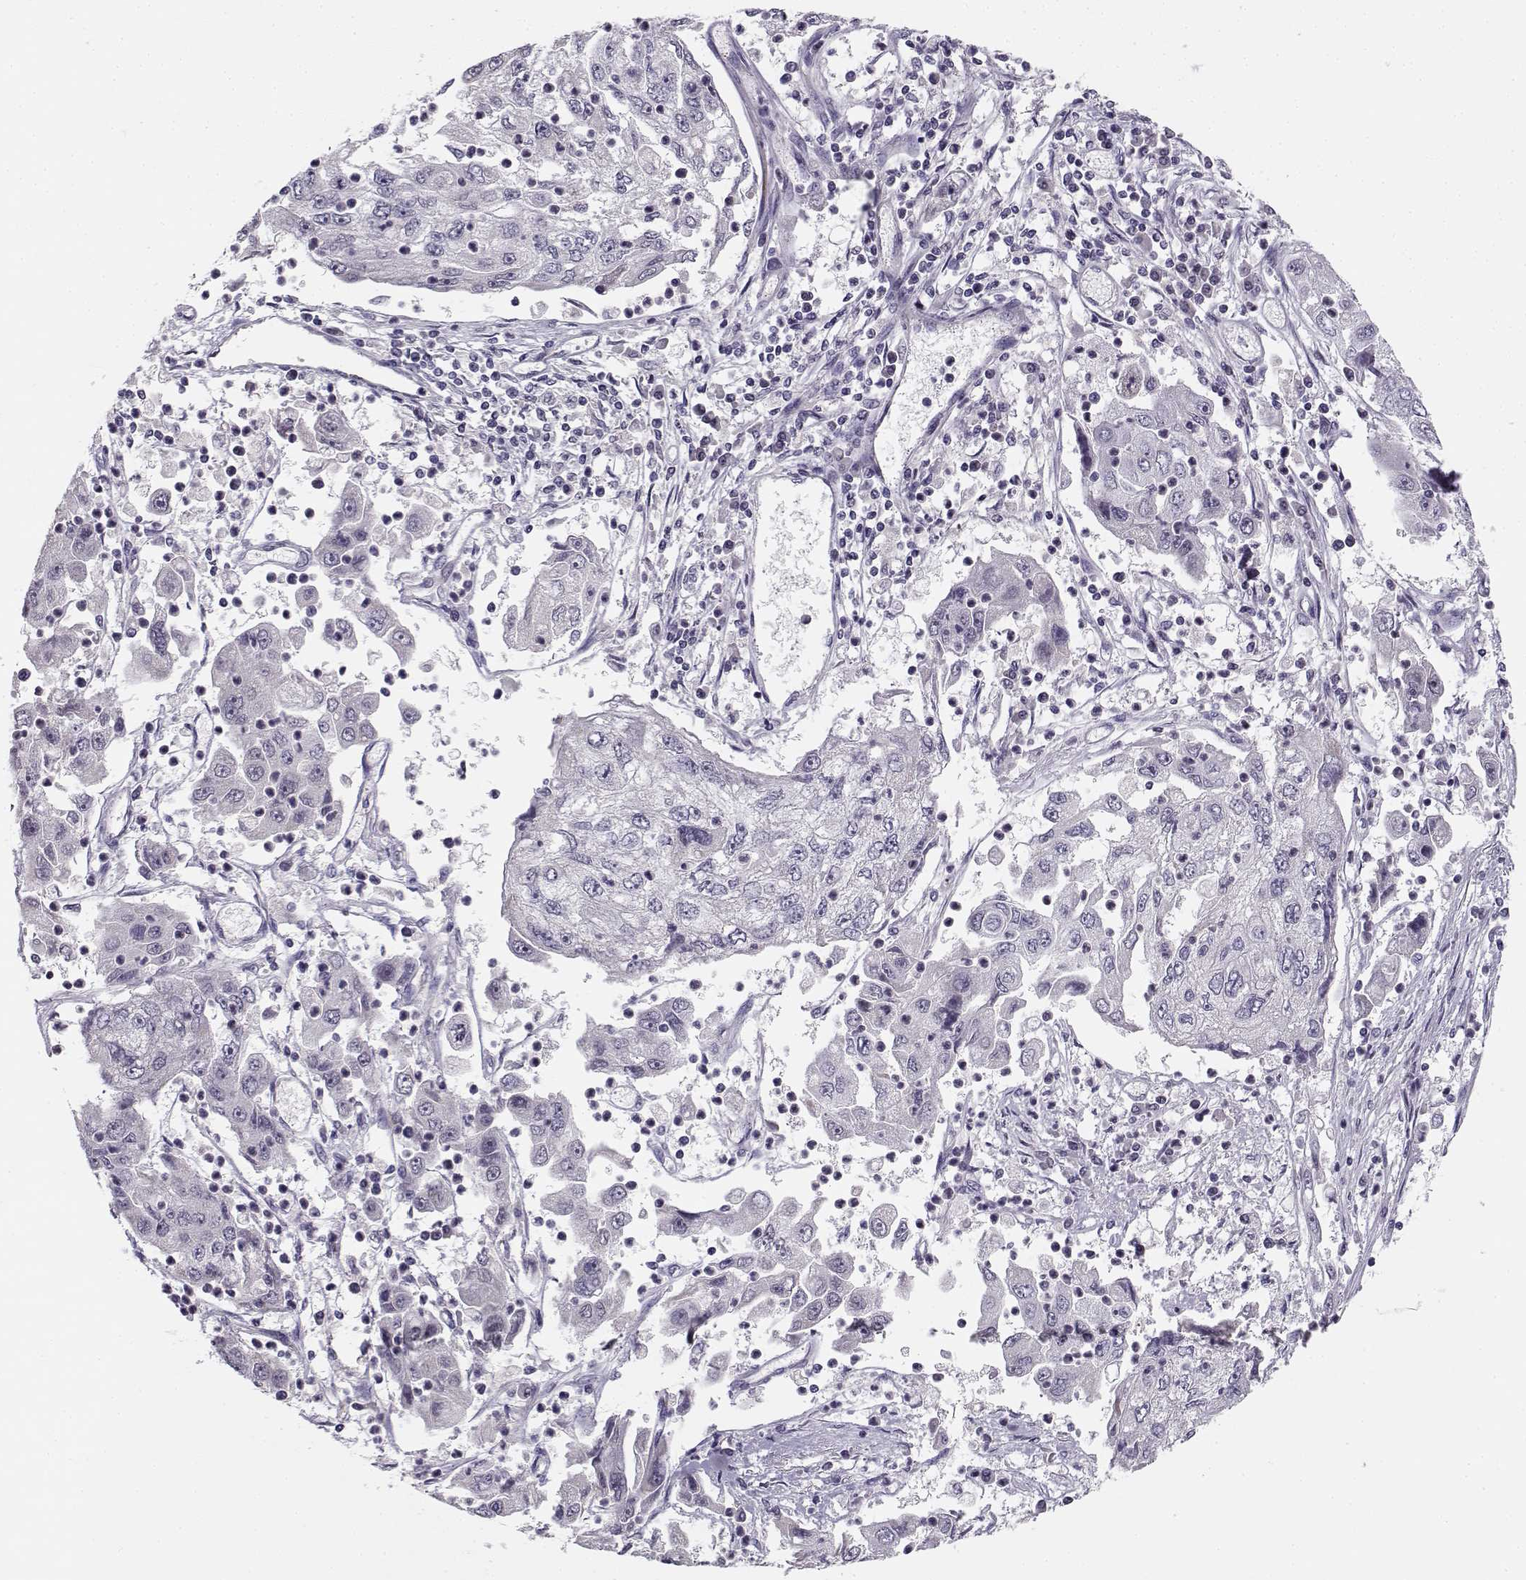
{"staining": {"intensity": "negative", "quantity": "none", "location": "none"}, "tissue": "cervical cancer", "cell_type": "Tumor cells", "image_type": "cancer", "snomed": [{"axis": "morphology", "description": "Squamous cell carcinoma, NOS"}, {"axis": "topography", "description": "Cervix"}], "caption": "This is a histopathology image of IHC staining of cervical squamous cell carcinoma, which shows no expression in tumor cells.", "gene": "DDX25", "patient": {"sex": "female", "age": 36}}